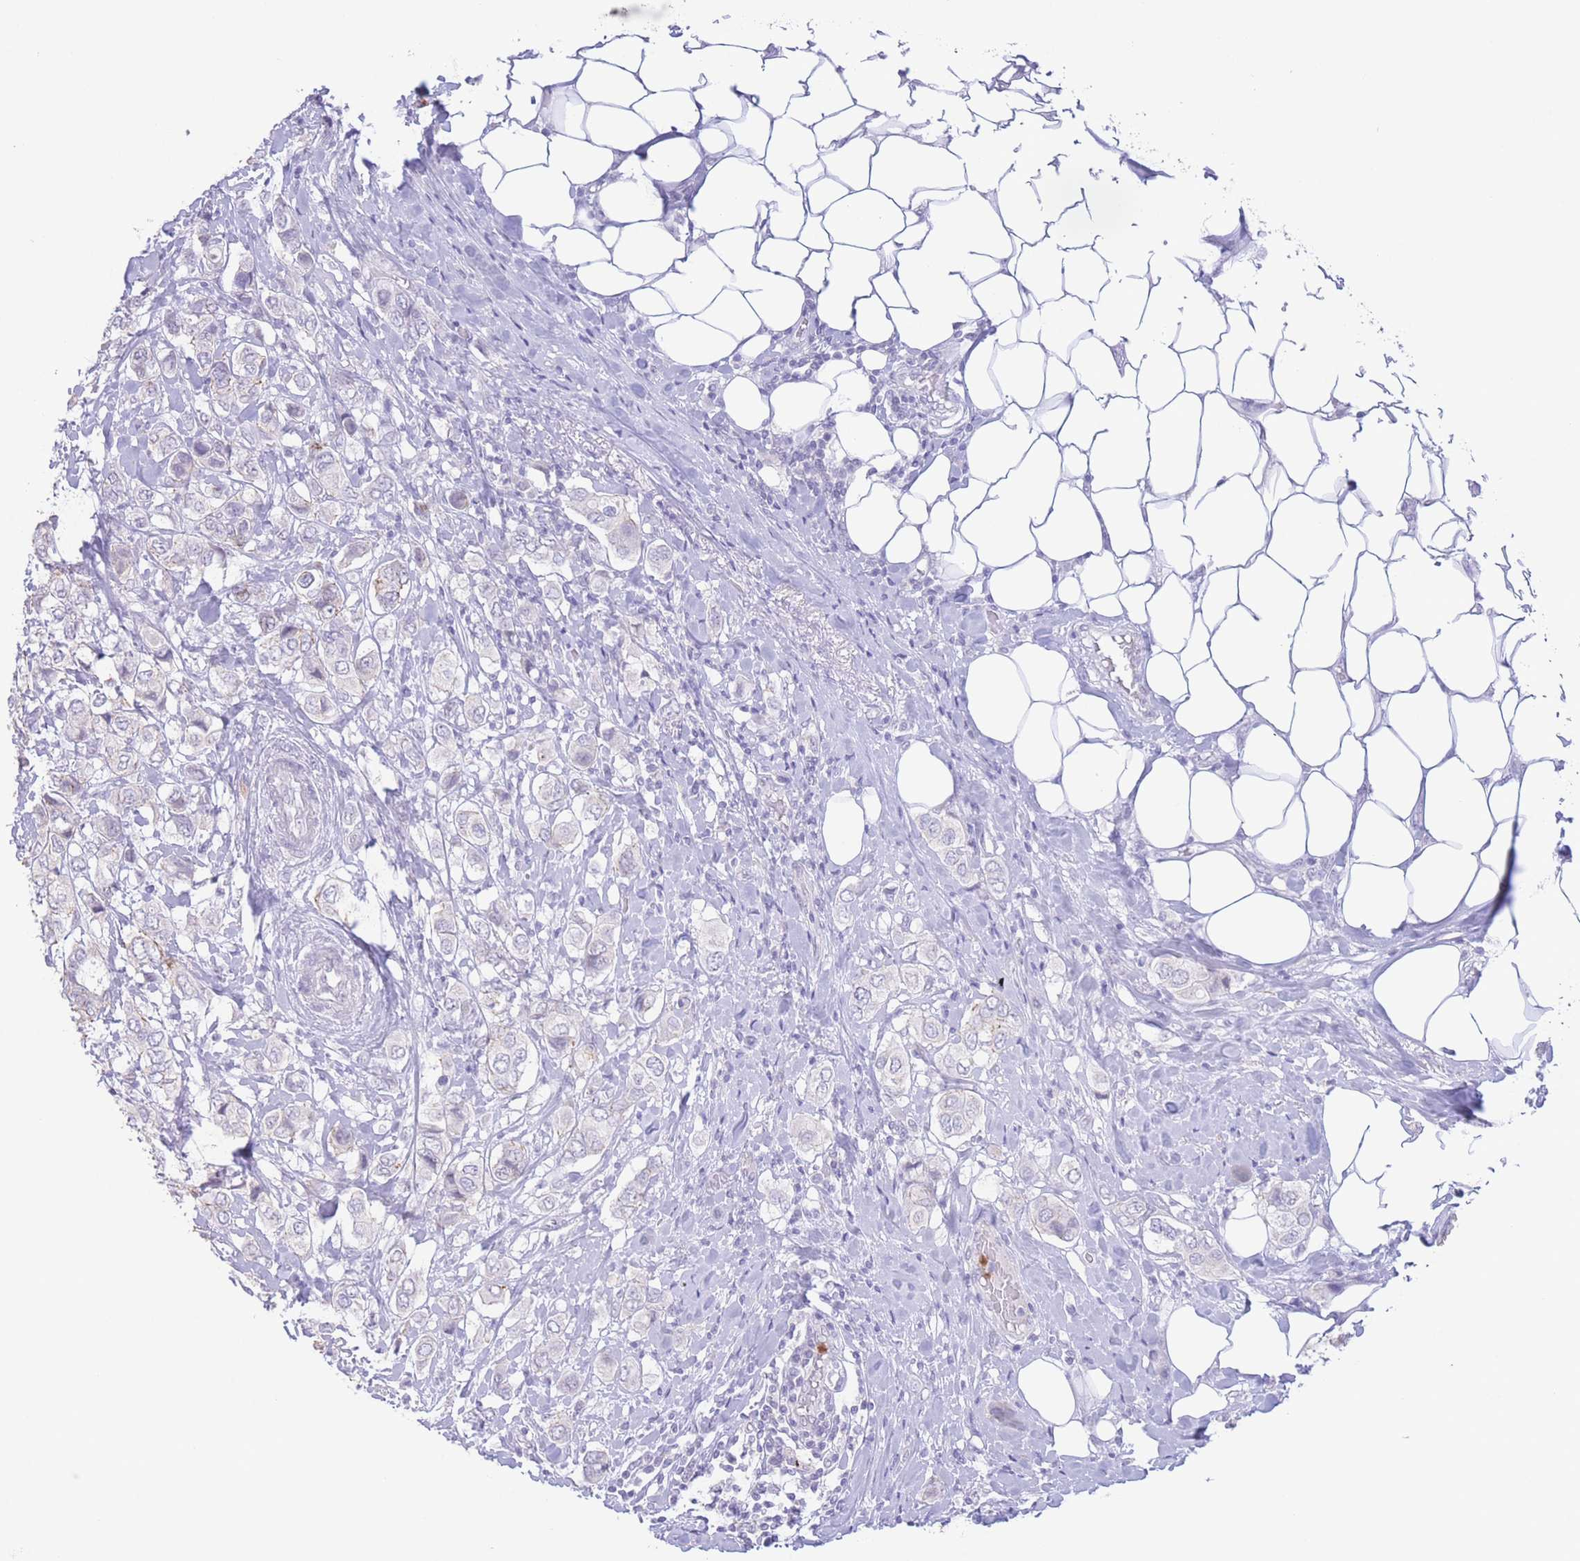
{"staining": {"intensity": "negative", "quantity": "none", "location": "none"}, "tissue": "breast cancer", "cell_type": "Tumor cells", "image_type": "cancer", "snomed": [{"axis": "morphology", "description": "Lobular carcinoma"}, {"axis": "topography", "description": "Breast"}], "caption": "Breast cancer (lobular carcinoma) was stained to show a protein in brown. There is no significant positivity in tumor cells. The staining was performed using DAB to visualize the protein expression in brown, while the nuclei were stained in blue with hematoxylin (Magnification: 20x).", "gene": "LCLAT1", "patient": {"sex": "female", "age": 51}}